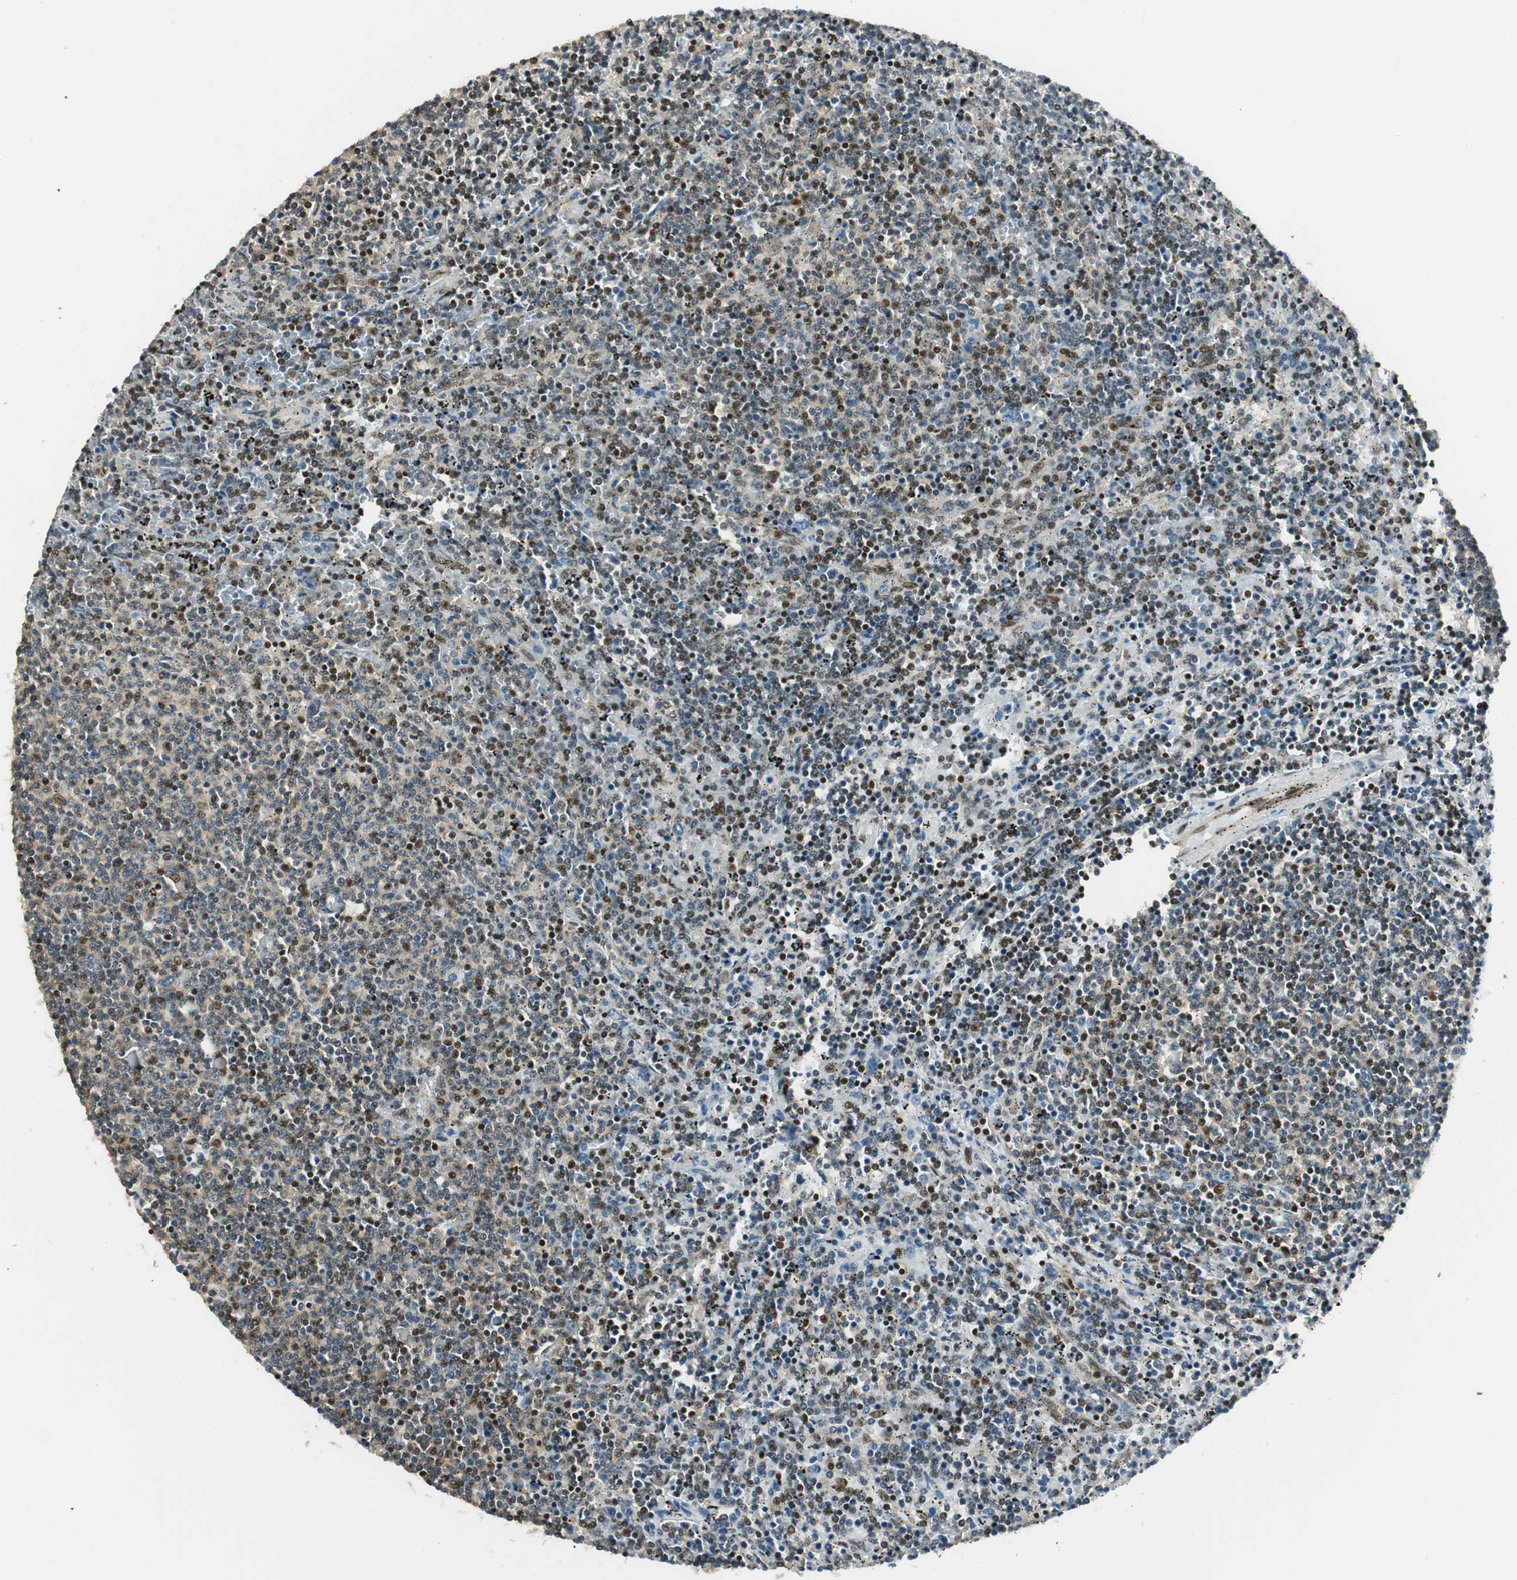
{"staining": {"intensity": "moderate", "quantity": "25%-75%", "location": "nuclear"}, "tissue": "lymphoma", "cell_type": "Tumor cells", "image_type": "cancer", "snomed": [{"axis": "morphology", "description": "Malignant lymphoma, non-Hodgkin's type, Low grade"}, {"axis": "topography", "description": "Spleen"}], "caption": "Immunohistochemical staining of human malignant lymphoma, non-Hodgkin's type (low-grade) displays medium levels of moderate nuclear expression in about 25%-75% of tumor cells. The staining is performed using DAB (3,3'-diaminobenzidine) brown chromogen to label protein expression. The nuclei are counter-stained blue using hematoxylin.", "gene": "RING1", "patient": {"sex": "female", "age": 50}}